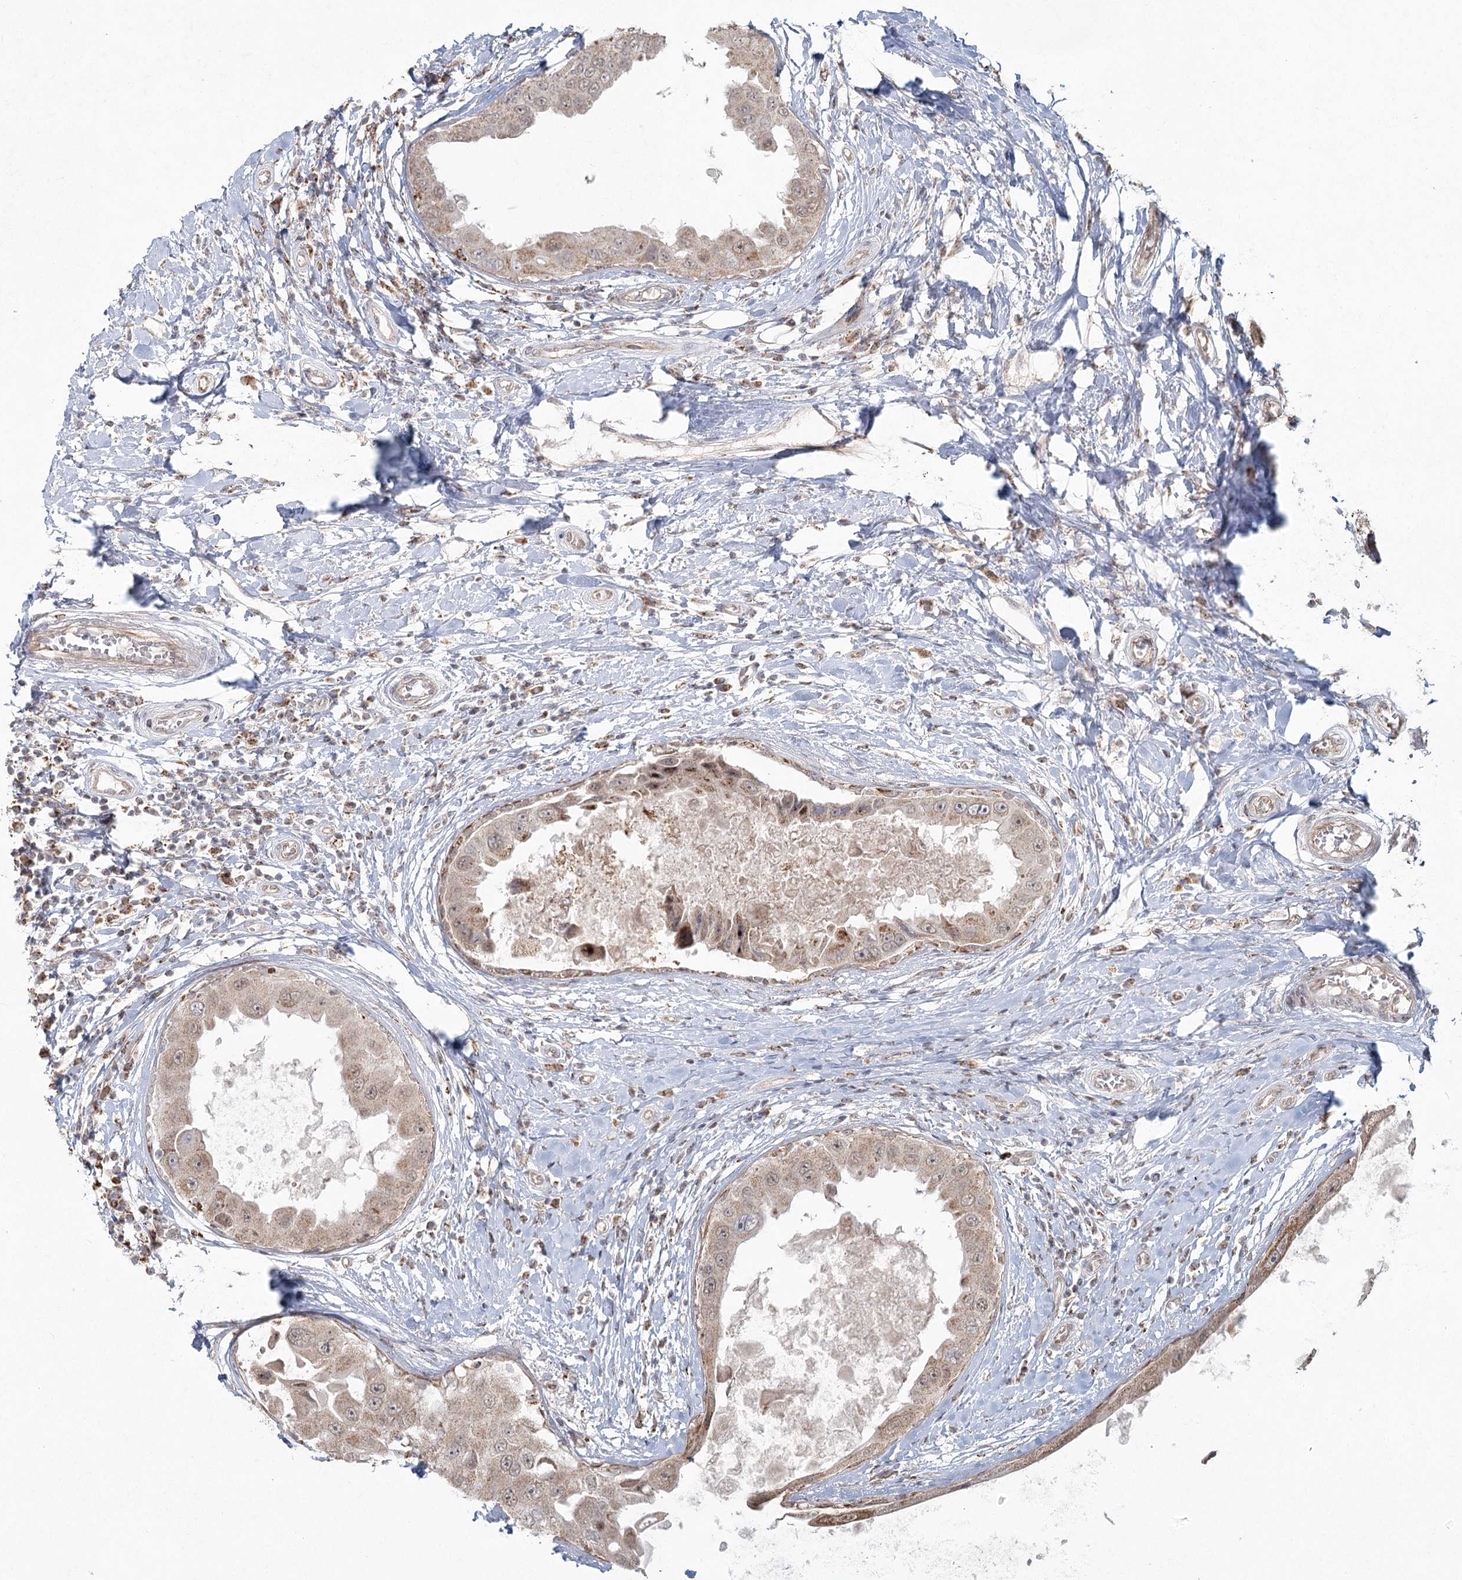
{"staining": {"intensity": "weak", "quantity": ">75%", "location": "cytoplasmic/membranous"}, "tissue": "breast cancer", "cell_type": "Tumor cells", "image_type": "cancer", "snomed": [{"axis": "morphology", "description": "Duct carcinoma"}, {"axis": "topography", "description": "Breast"}], "caption": "Immunohistochemistry (DAB (3,3'-diaminobenzidine)) staining of human breast cancer shows weak cytoplasmic/membranous protein positivity in about >75% of tumor cells.", "gene": "LACTB", "patient": {"sex": "female", "age": 27}}